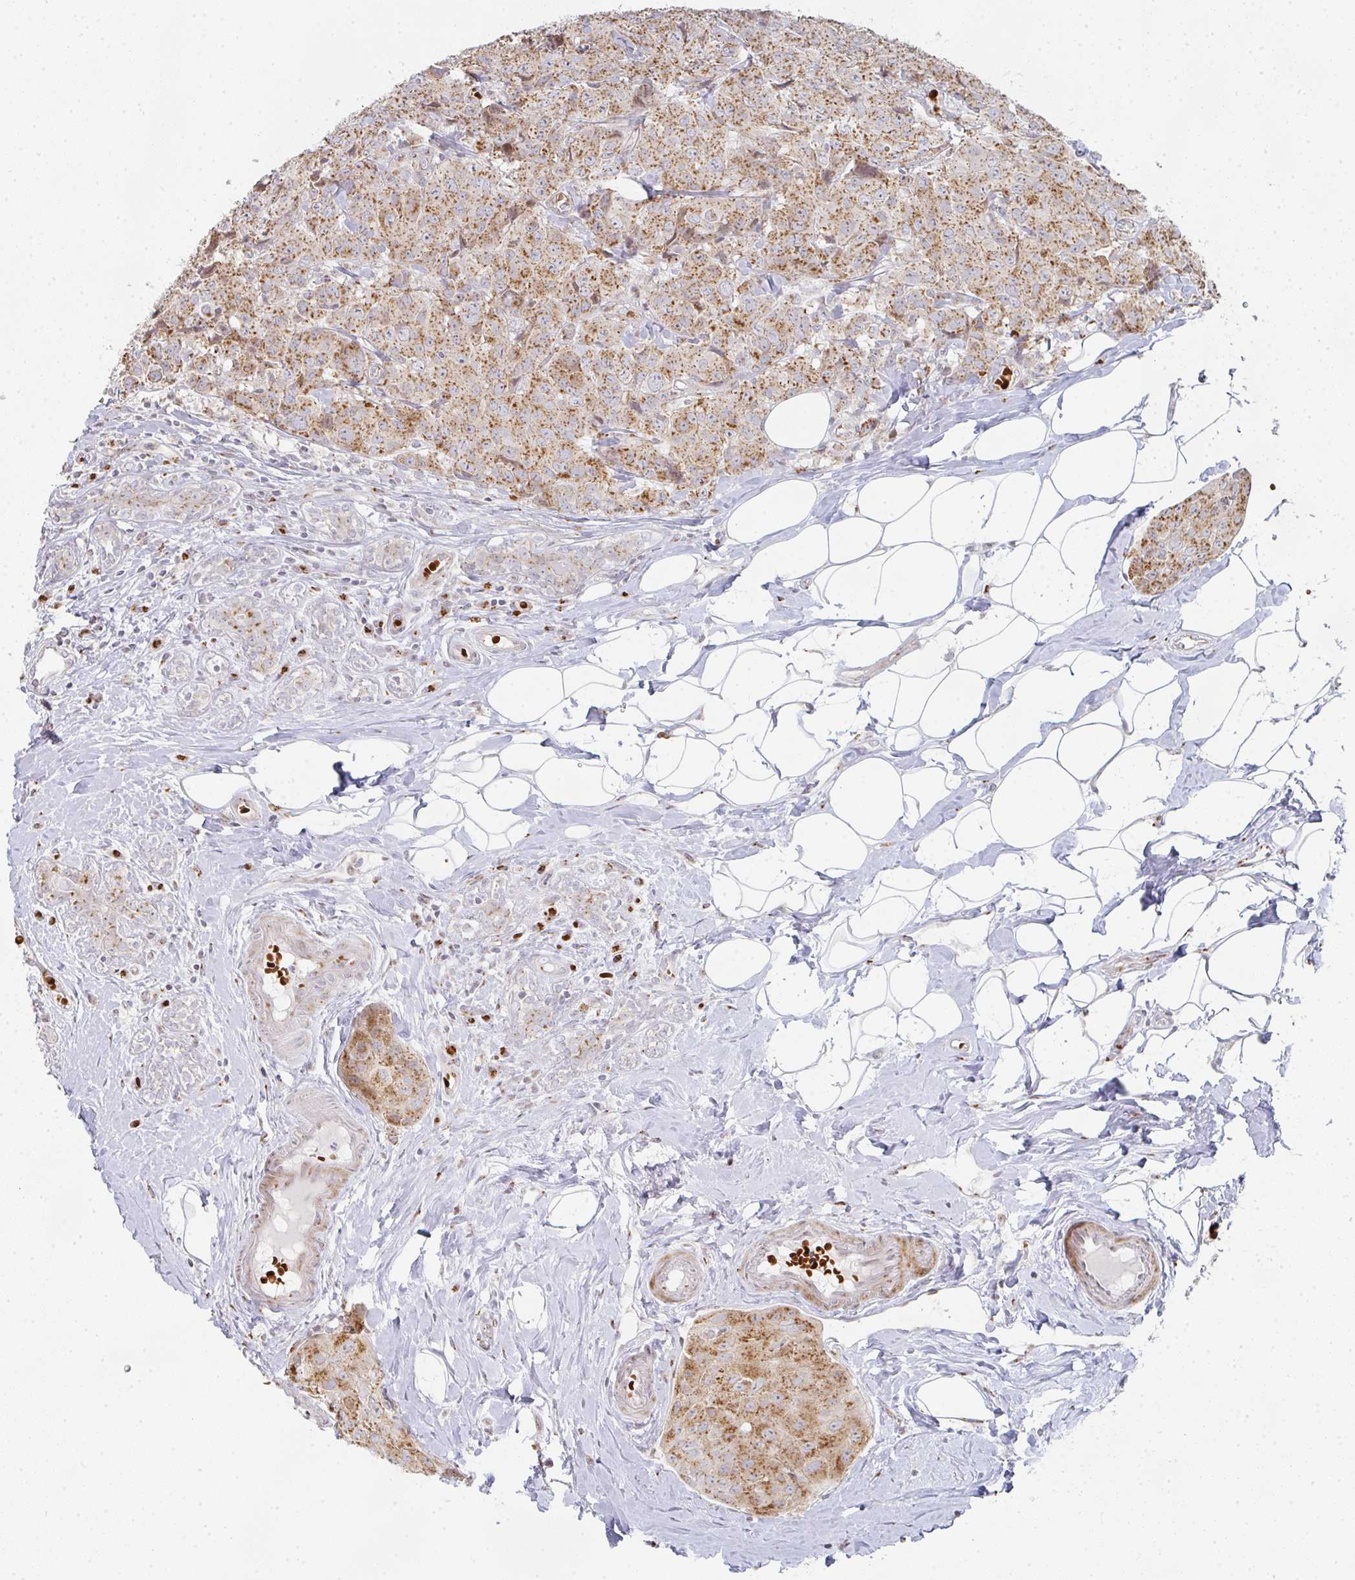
{"staining": {"intensity": "moderate", "quantity": ">75%", "location": "cytoplasmic/membranous"}, "tissue": "breast cancer", "cell_type": "Tumor cells", "image_type": "cancer", "snomed": [{"axis": "morphology", "description": "Duct carcinoma"}, {"axis": "topography", "description": "Breast"}], "caption": "This image demonstrates immunohistochemistry staining of human breast invasive ductal carcinoma, with medium moderate cytoplasmic/membranous staining in about >75% of tumor cells.", "gene": "ZNF526", "patient": {"sex": "female", "age": 43}}